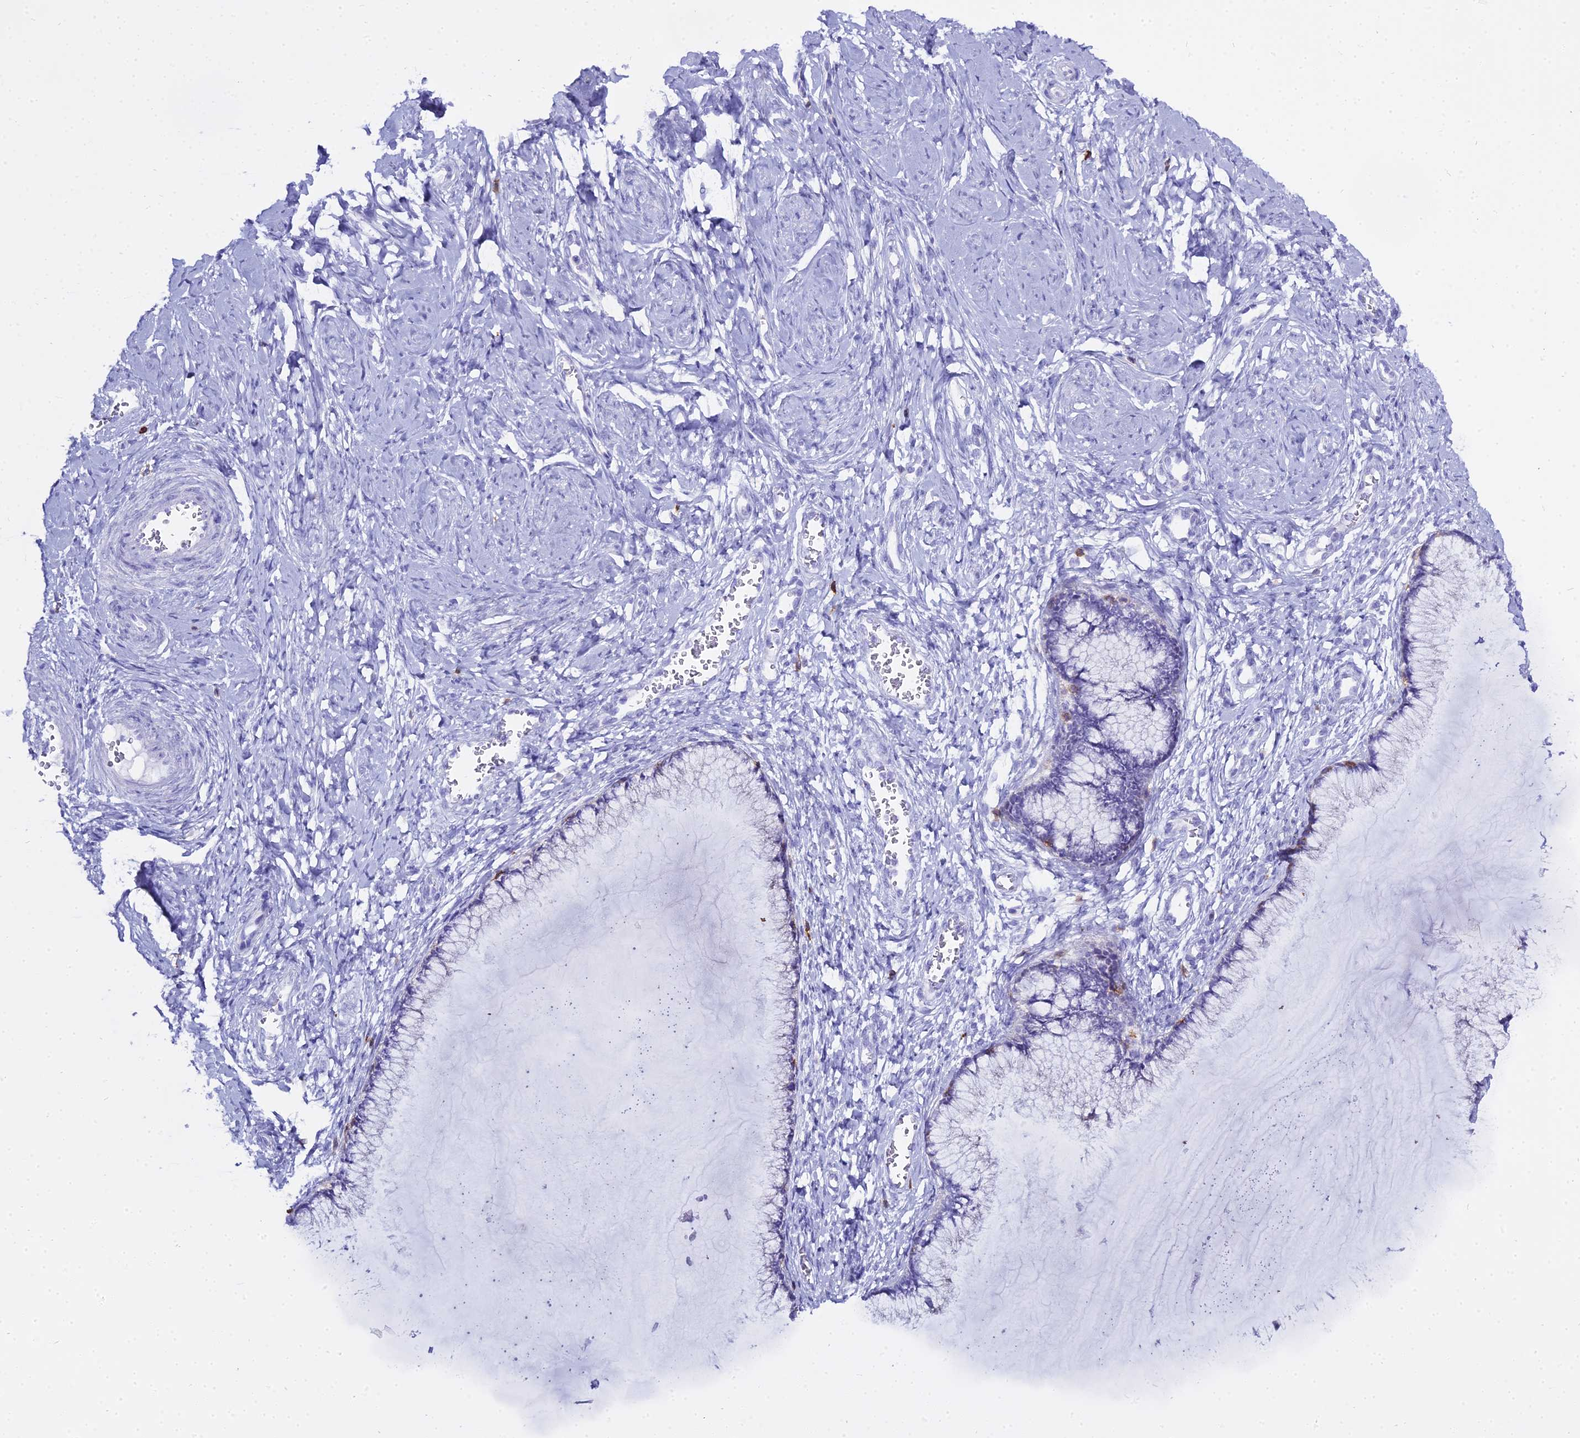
{"staining": {"intensity": "negative", "quantity": "none", "location": "none"}, "tissue": "cervix", "cell_type": "Glandular cells", "image_type": "normal", "snomed": [{"axis": "morphology", "description": "Normal tissue, NOS"}, {"axis": "morphology", "description": "Adenocarcinoma, NOS"}, {"axis": "topography", "description": "Cervix"}], "caption": "High magnification brightfield microscopy of normal cervix stained with DAB (3,3'-diaminobenzidine) (brown) and counterstained with hematoxylin (blue): glandular cells show no significant expression. Nuclei are stained in blue.", "gene": "CD5", "patient": {"sex": "female", "age": 29}}